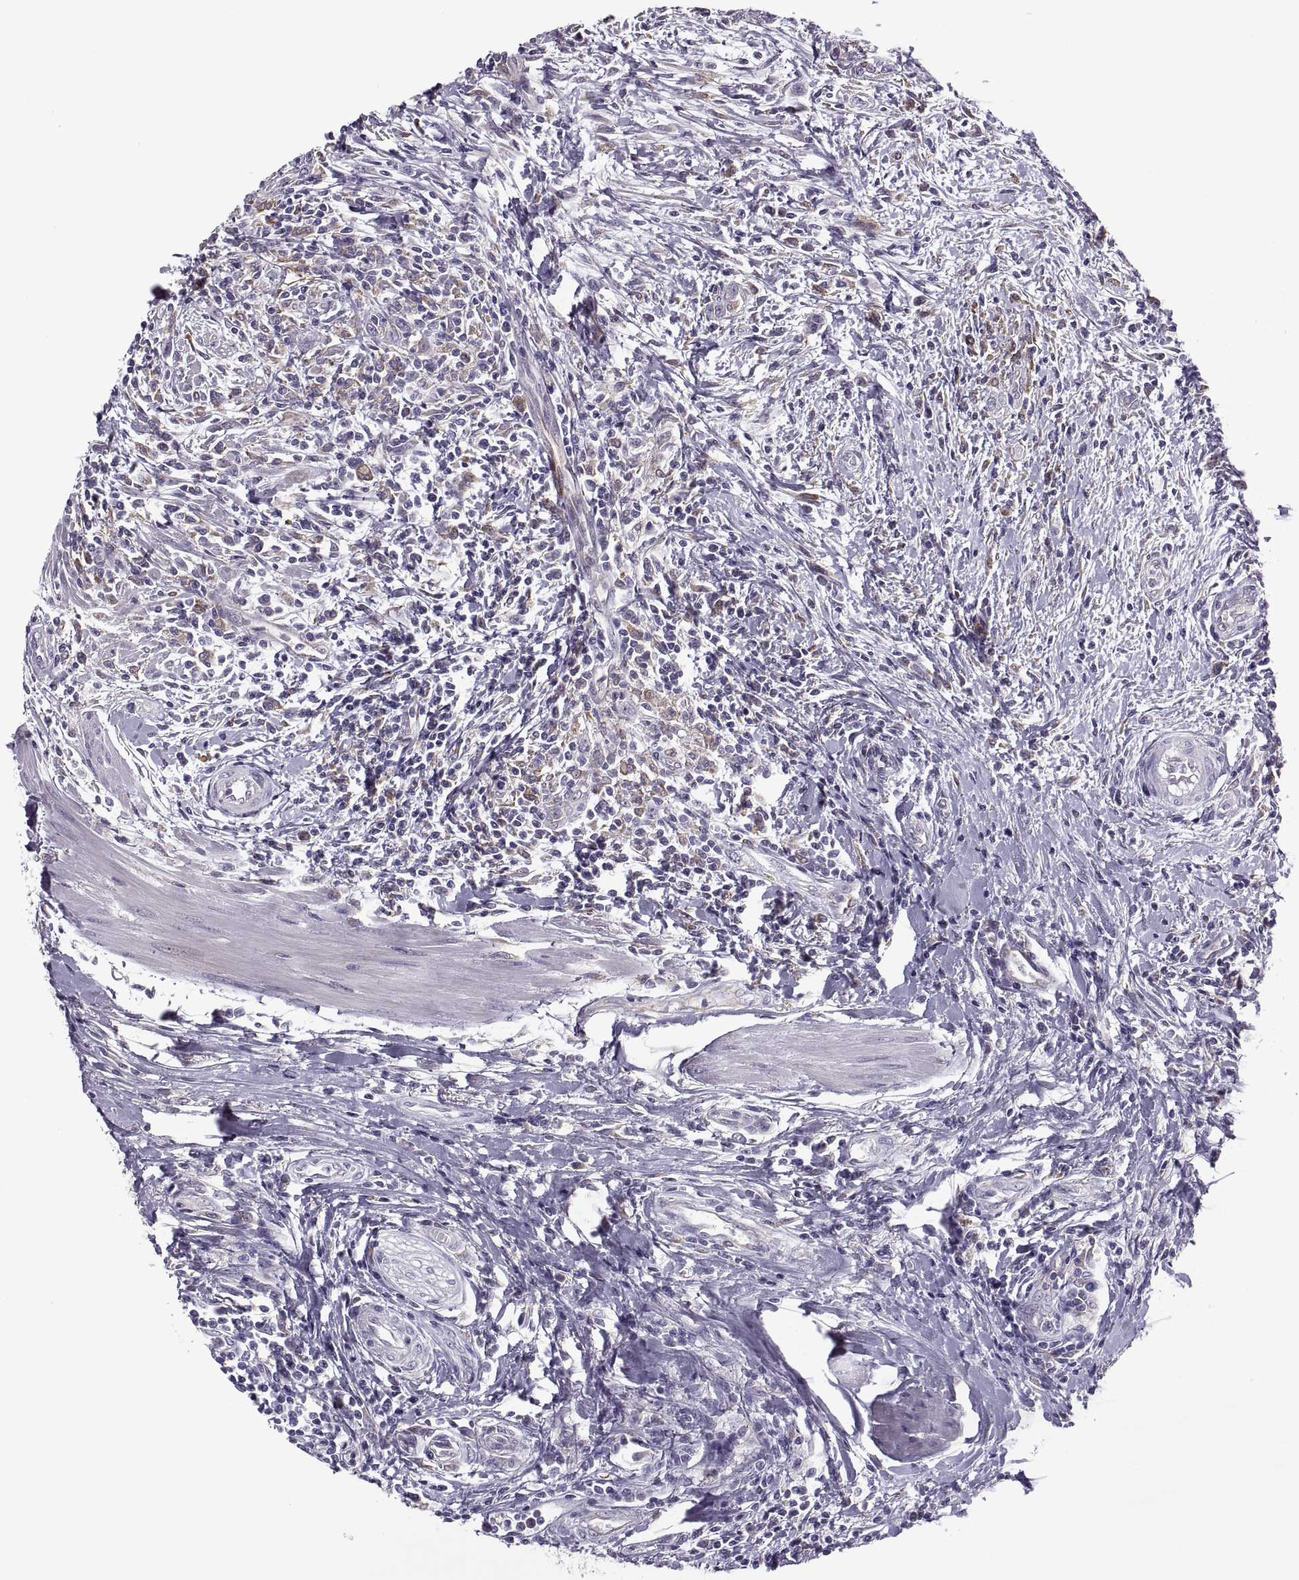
{"staining": {"intensity": "weak", "quantity": "<25%", "location": "cytoplasmic/membranous"}, "tissue": "urothelial cancer", "cell_type": "Tumor cells", "image_type": "cancer", "snomed": [{"axis": "morphology", "description": "Urothelial carcinoma, High grade"}, {"axis": "topography", "description": "Urinary bladder"}], "caption": "IHC of human urothelial cancer exhibits no staining in tumor cells.", "gene": "LETM2", "patient": {"sex": "male", "age": 83}}